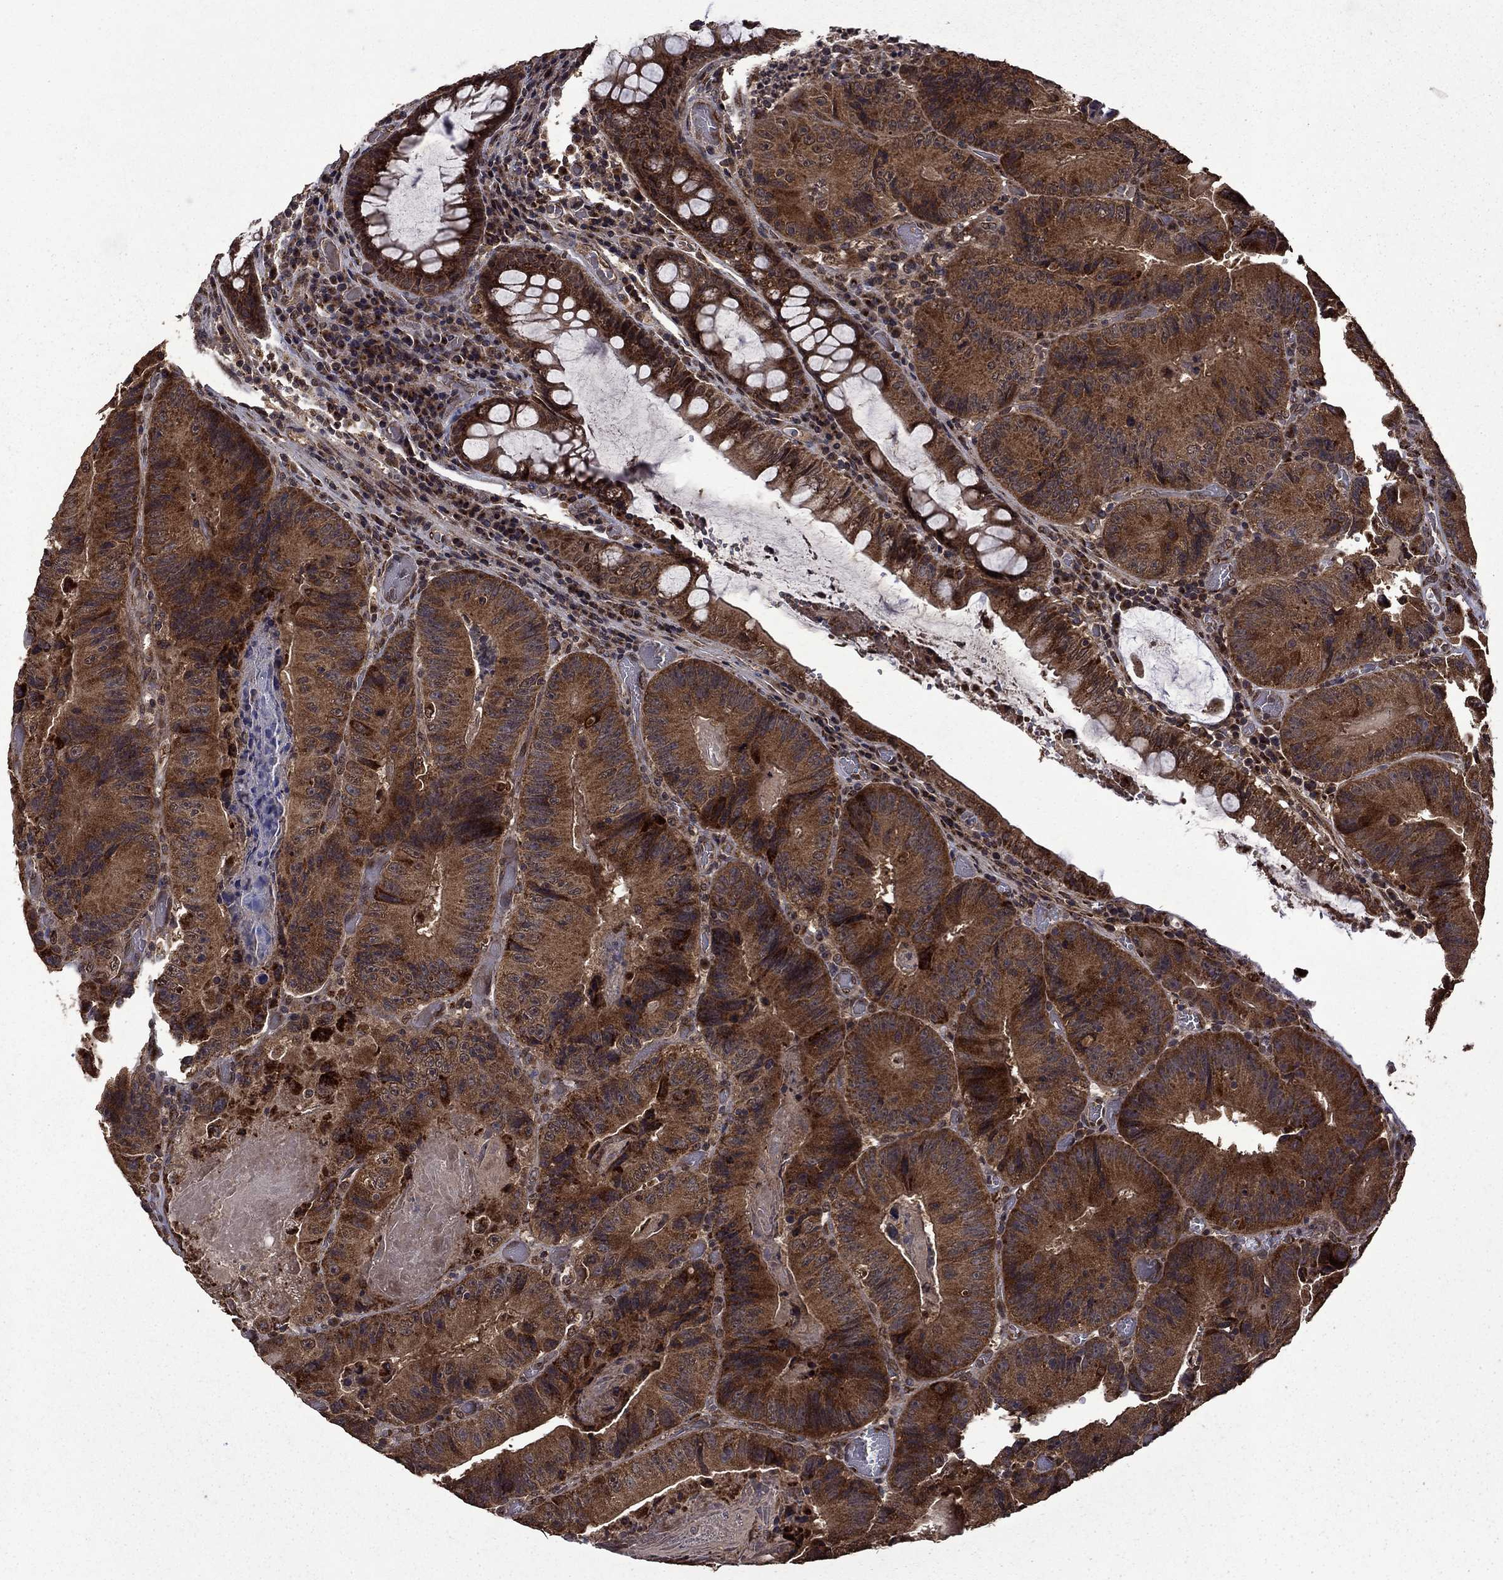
{"staining": {"intensity": "strong", "quantity": ">75%", "location": "cytoplasmic/membranous"}, "tissue": "colorectal cancer", "cell_type": "Tumor cells", "image_type": "cancer", "snomed": [{"axis": "morphology", "description": "Adenocarcinoma, NOS"}, {"axis": "topography", "description": "Colon"}], "caption": "An image of colorectal cancer stained for a protein reveals strong cytoplasmic/membranous brown staining in tumor cells.", "gene": "ITM2B", "patient": {"sex": "female", "age": 86}}